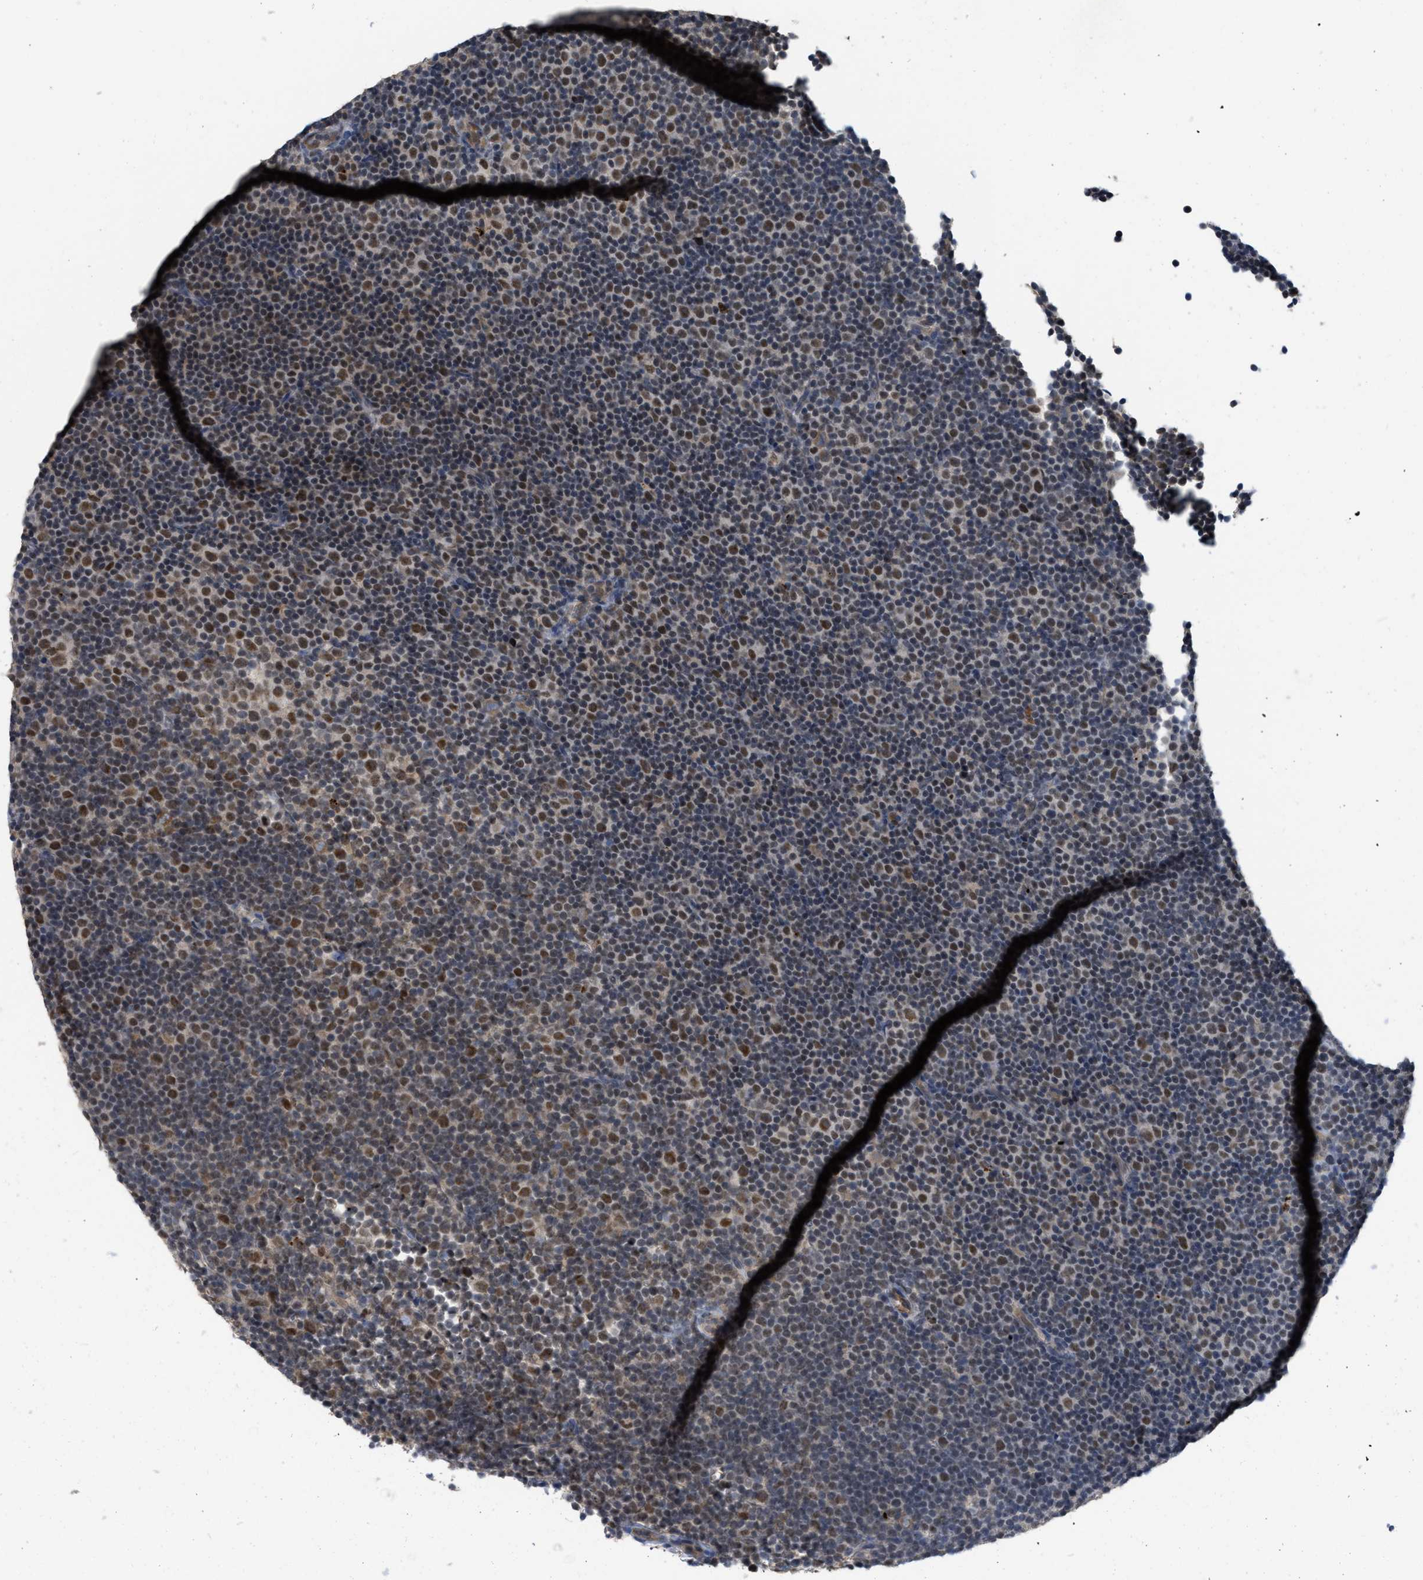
{"staining": {"intensity": "moderate", "quantity": "25%-75%", "location": "nuclear"}, "tissue": "lymphoma", "cell_type": "Tumor cells", "image_type": "cancer", "snomed": [{"axis": "morphology", "description": "Malignant lymphoma, non-Hodgkin's type, Low grade"}, {"axis": "topography", "description": "Lymph node"}], "caption": "Low-grade malignant lymphoma, non-Hodgkin's type stained for a protein demonstrates moderate nuclear positivity in tumor cells.", "gene": "NAPEPLD", "patient": {"sex": "female", "age": 67}}